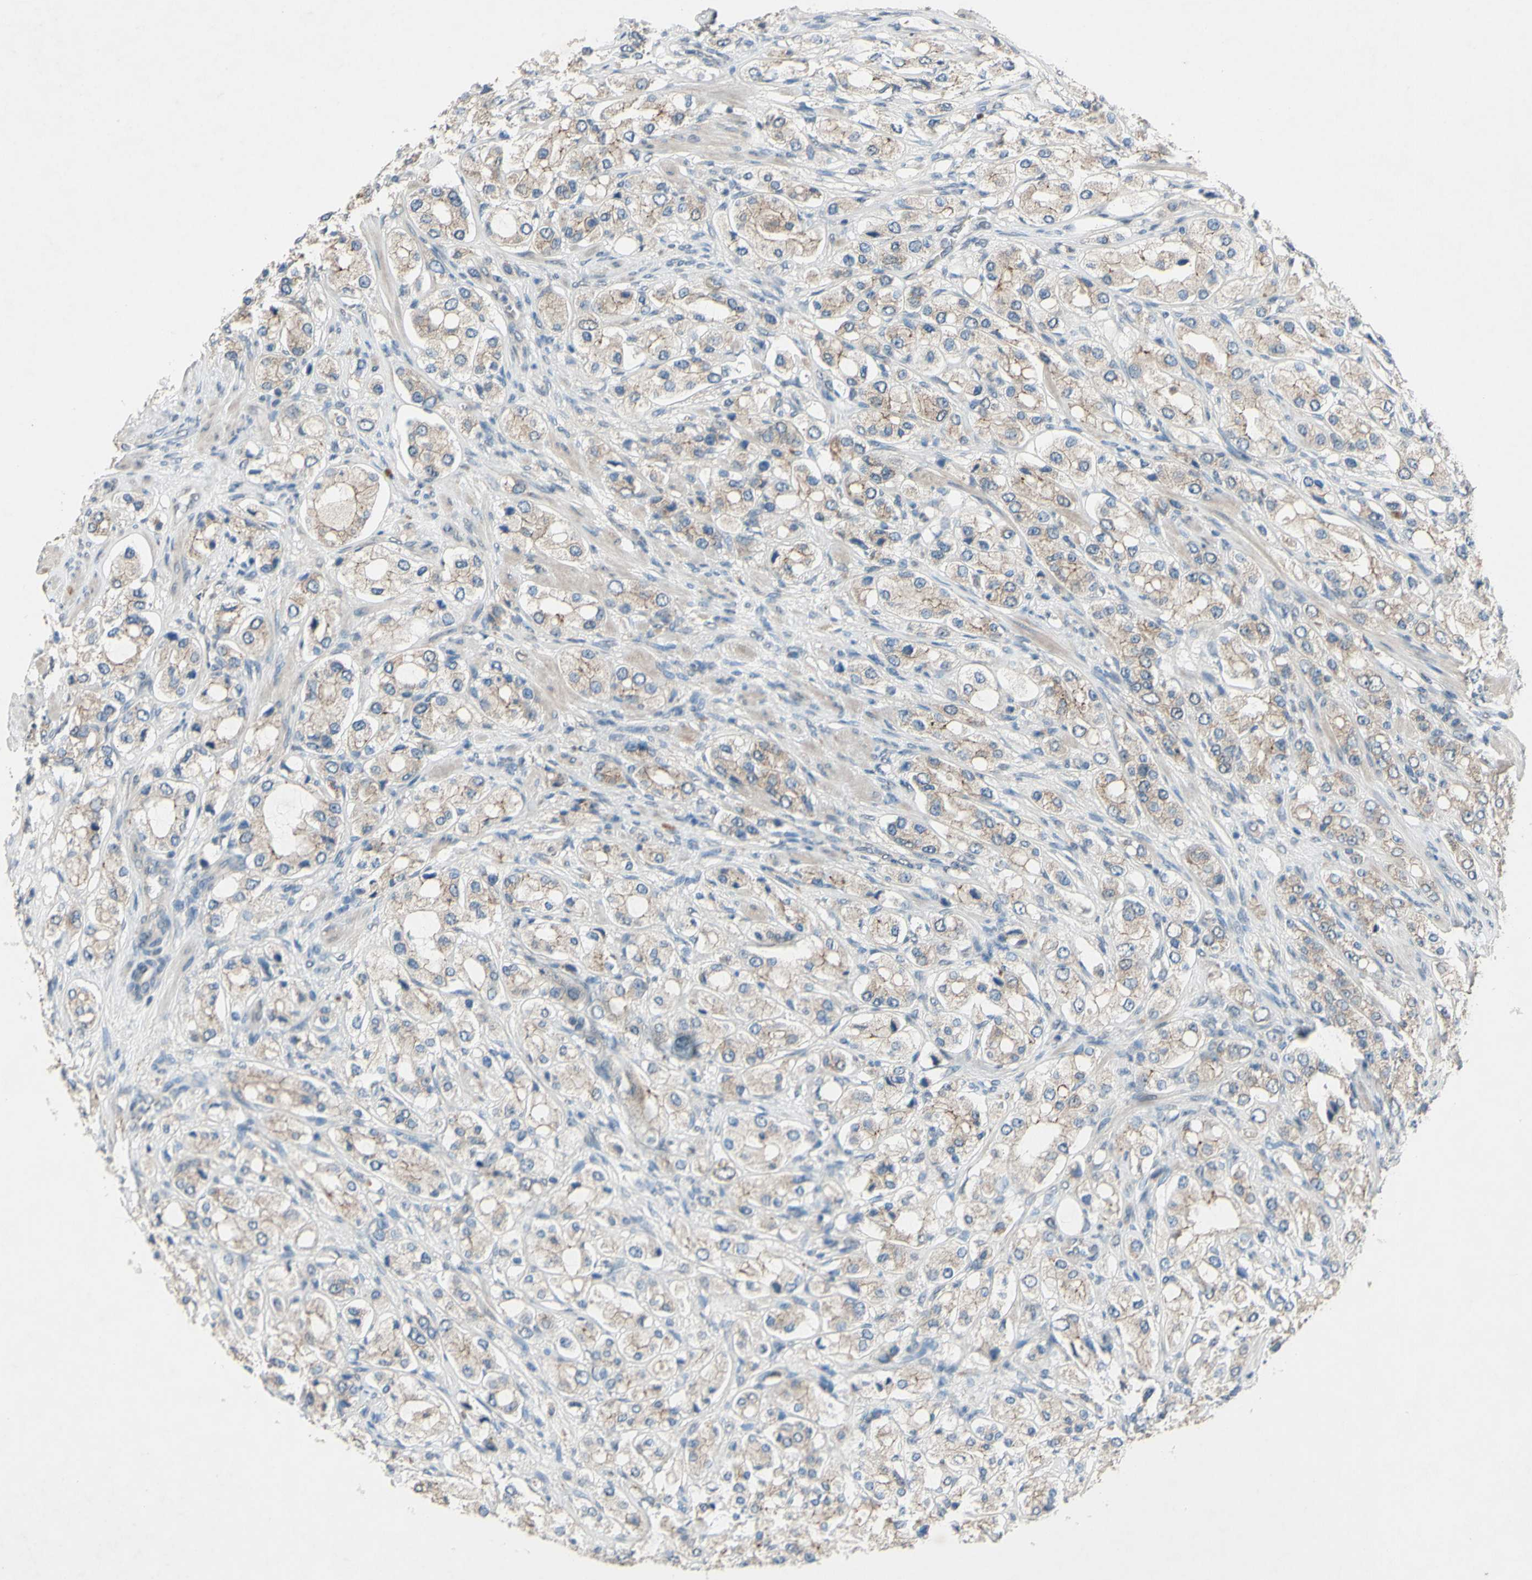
{"staining": {"intensity": "weak", "quantity": ">75%", "location": "cytoplasmic/membranous"}, "tissue": "prostate cancer", "cell_type": "Tumor cells", "image_type": "cancer", "snomed": [{"axis": "morphology", "description": "Adenocarcinoma, High grade"}, {"axis": "topography", "description": "Prostate"}], "caption": "IHC histopathology image of human high-grade adenocarcinoma (prostate) stained for a protein (brown), which reveals low levels of weak cytoplasmic/membranous expression in approximately >75% of tumor cells.", "gene": "CDCP1", "patient": {"sex": "male", "age": 65}}